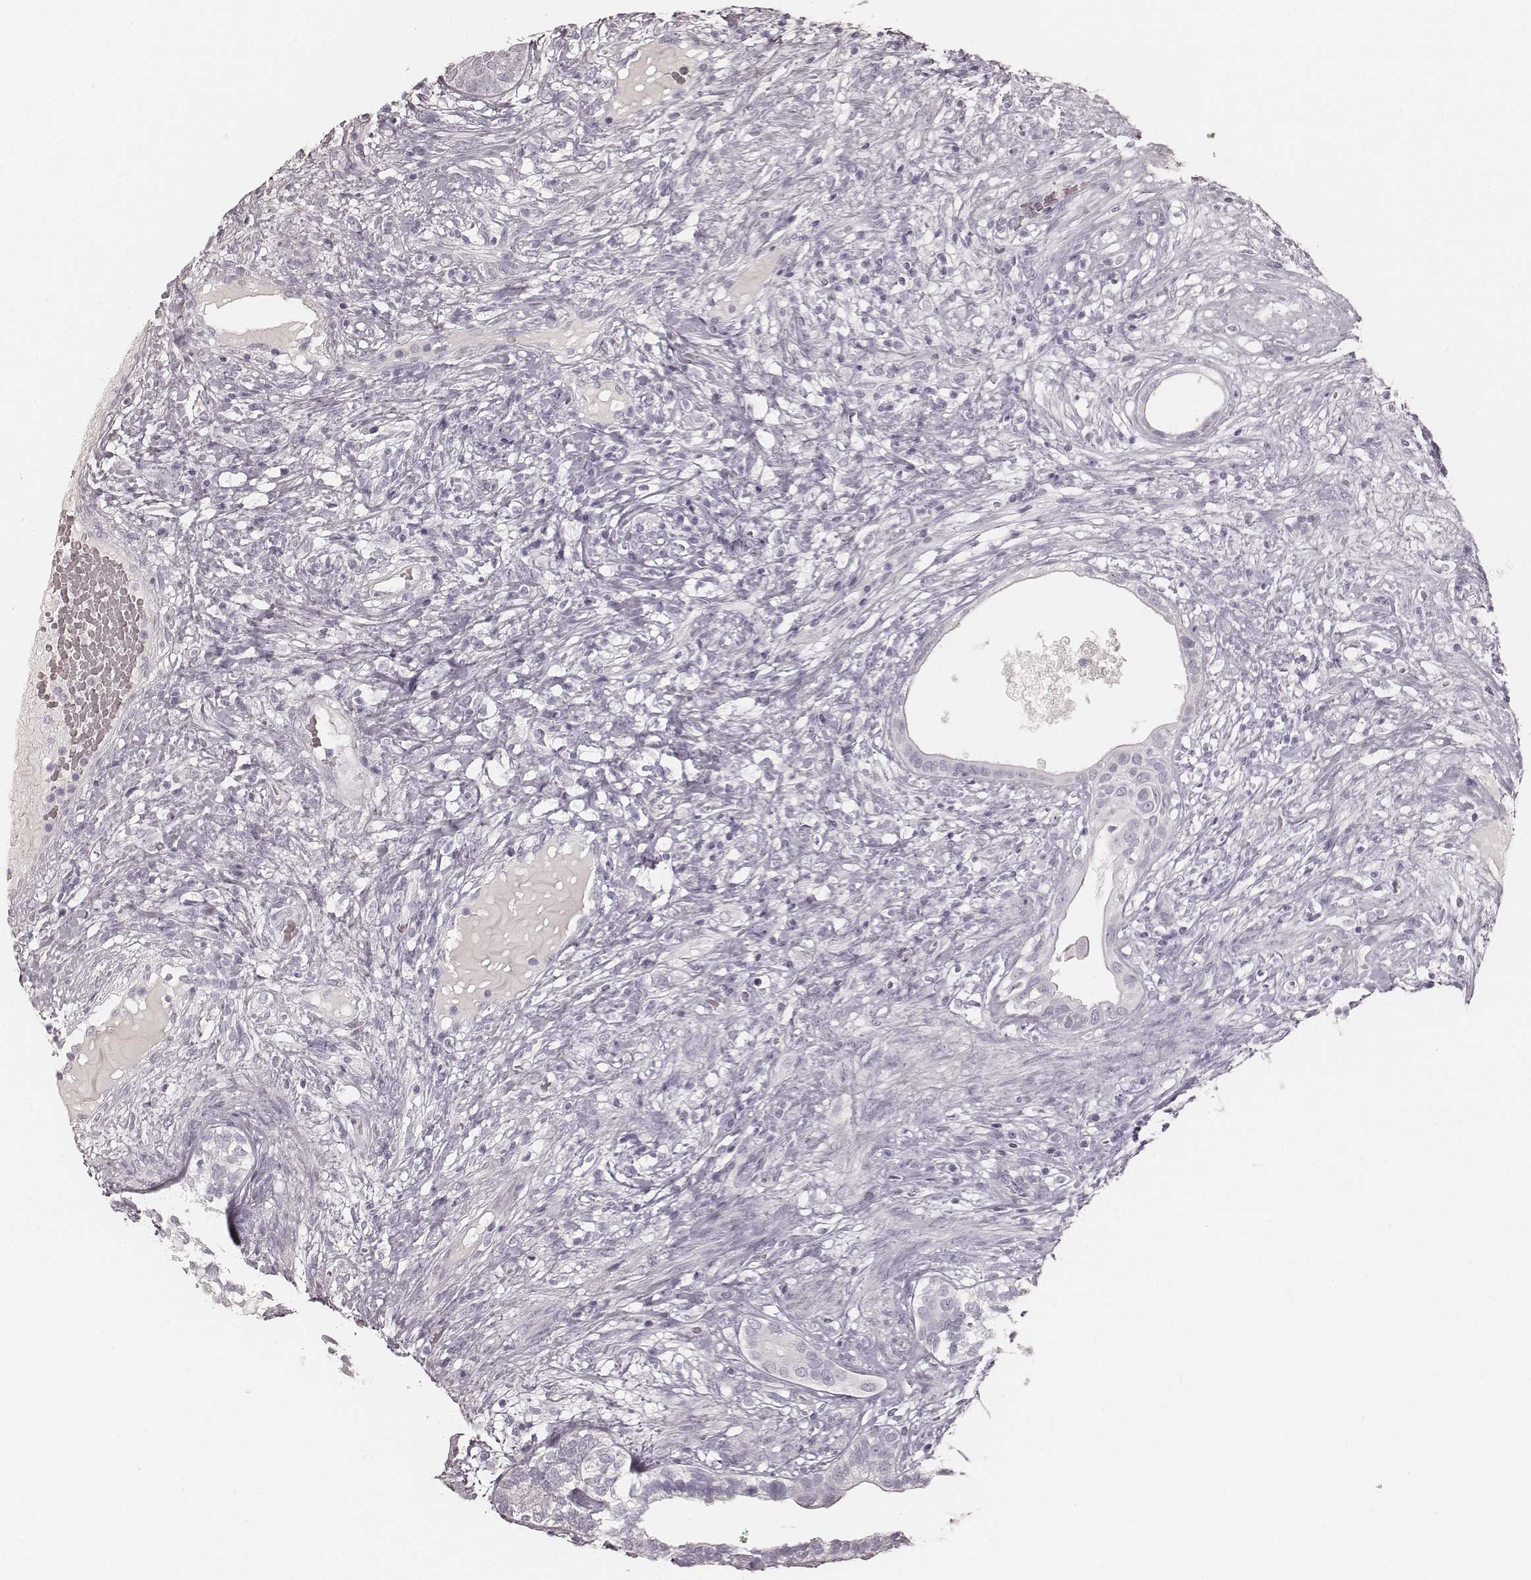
{"staining": {"intensity": "negative", "quantity": "none", "location": "none"}, "tissue": "testis cancer", "cell_type": "Tumor cells", "image_type": "cancer", "snomed": [{"axis": "morphology", "description": "Seminoma, NOS"}, {"axis": "morphology", "description": "Carcinoma, Embryonal, NOS"}, {"axis": "topography", "description": "Testis"}], "caption": "Immunohistochemistry image of human embryonal carcinoma (testis) stained for a protein (brown), which displays no staining in tumor cells.", "gene": "KRT26", "patient": {"sex": "male", "age": 41}}